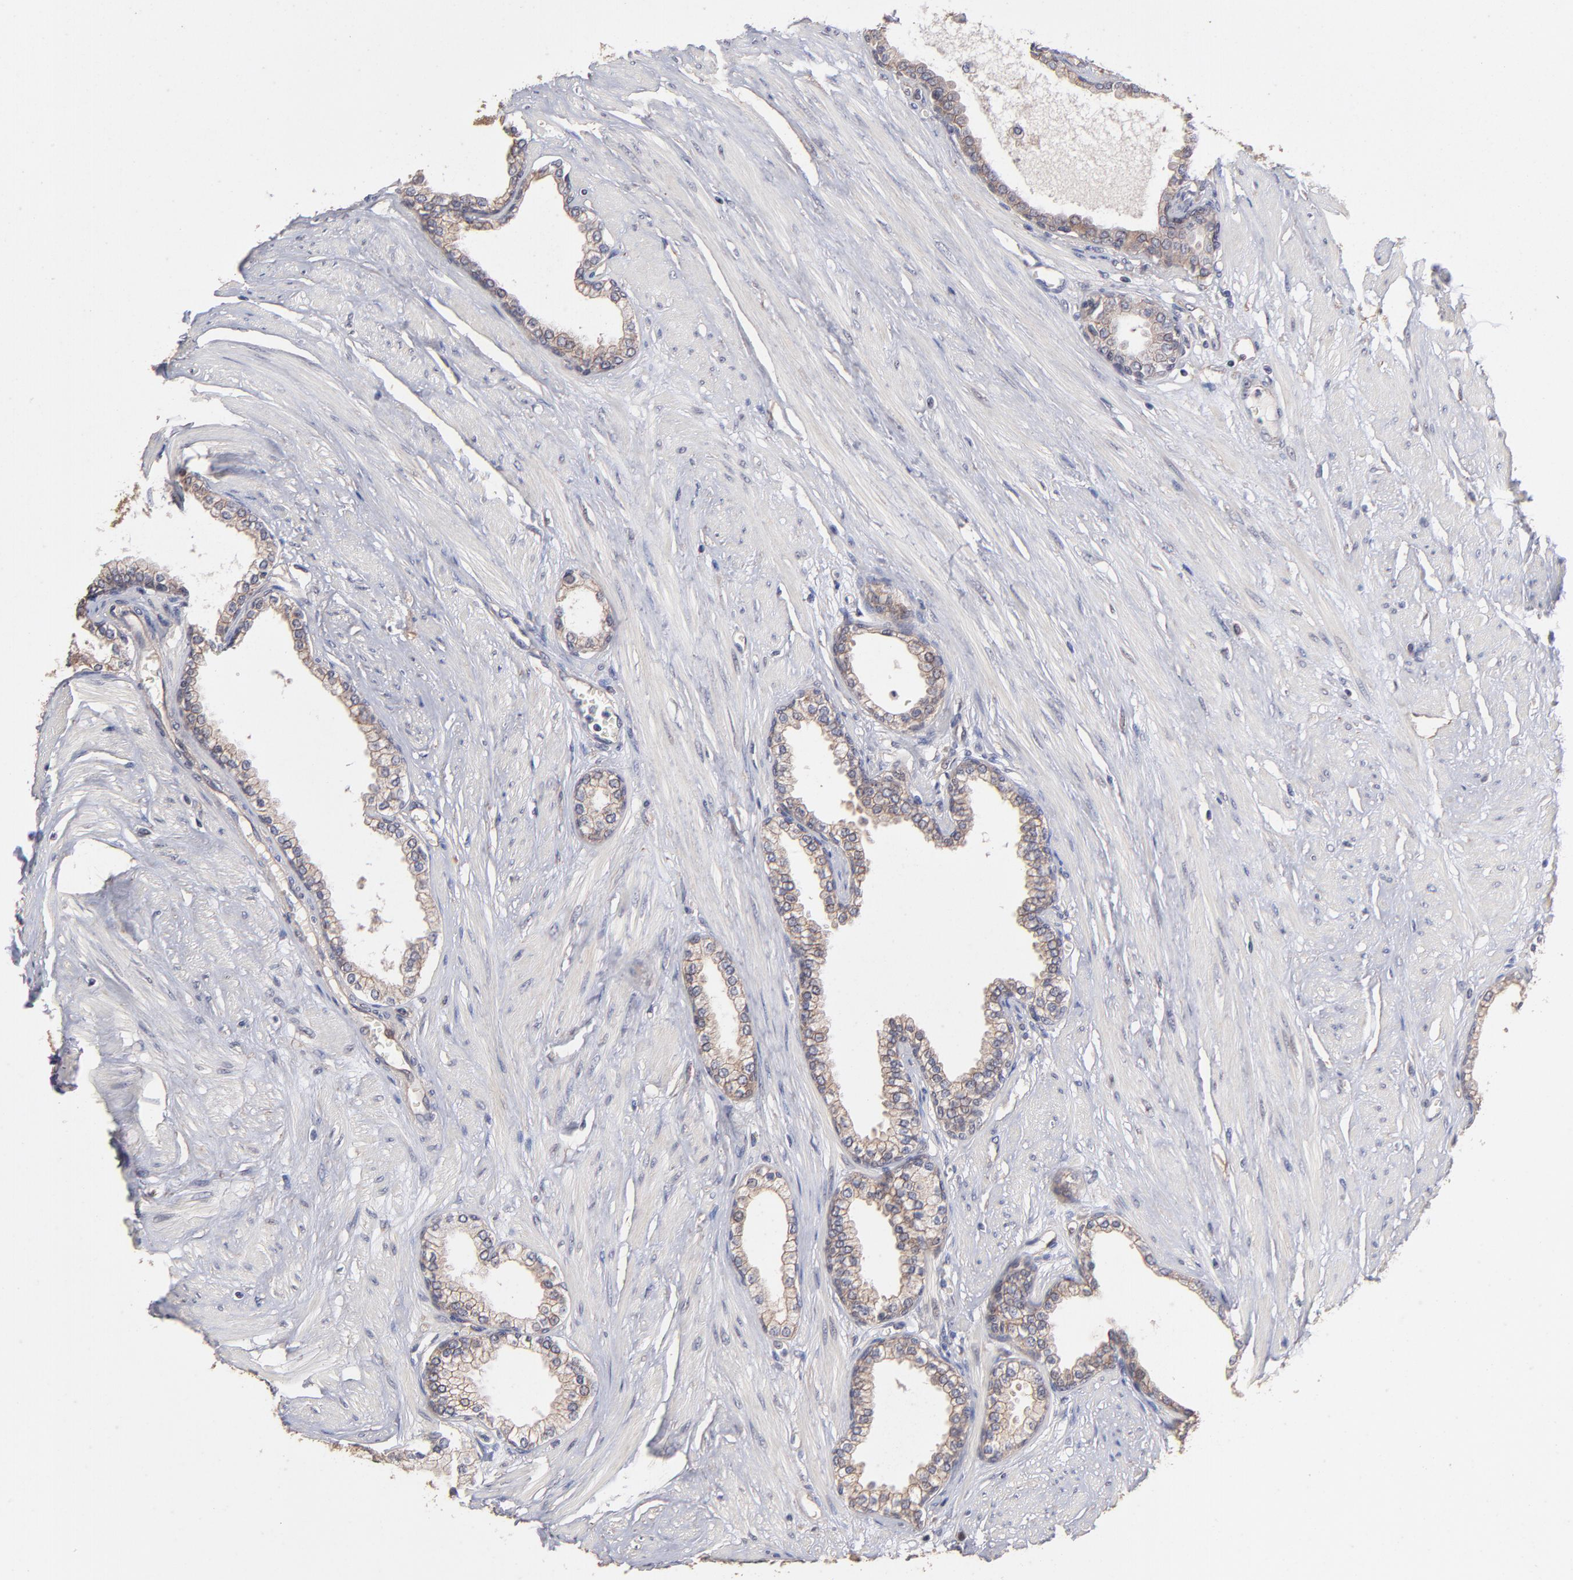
{"staining": {"intensity": "strong", "quantity": ">75%", "location": "cytoplasmic/membranous"}, "tissue": "prostate", "cell_type": "Glandular cells", "image_type": "normal", "snomed": [{"axis": "morphology", "description": "Normal tissue, NOS"}, {"axis": "topography", "description": "Prostate"}], "caption": "A high-resolution micrograph shows immunohistochemistry staining of unremarkable prostate, which demonstrates strong cytoplasmic/membranous expression in about >75% of glandular cells. The staining was performed using DAB, with brown indicating positive protein expression. Nuclei are stained blue with hematoxylin.", "gene": "STAP2", "patient": {"sex": "male", "age": 64}}